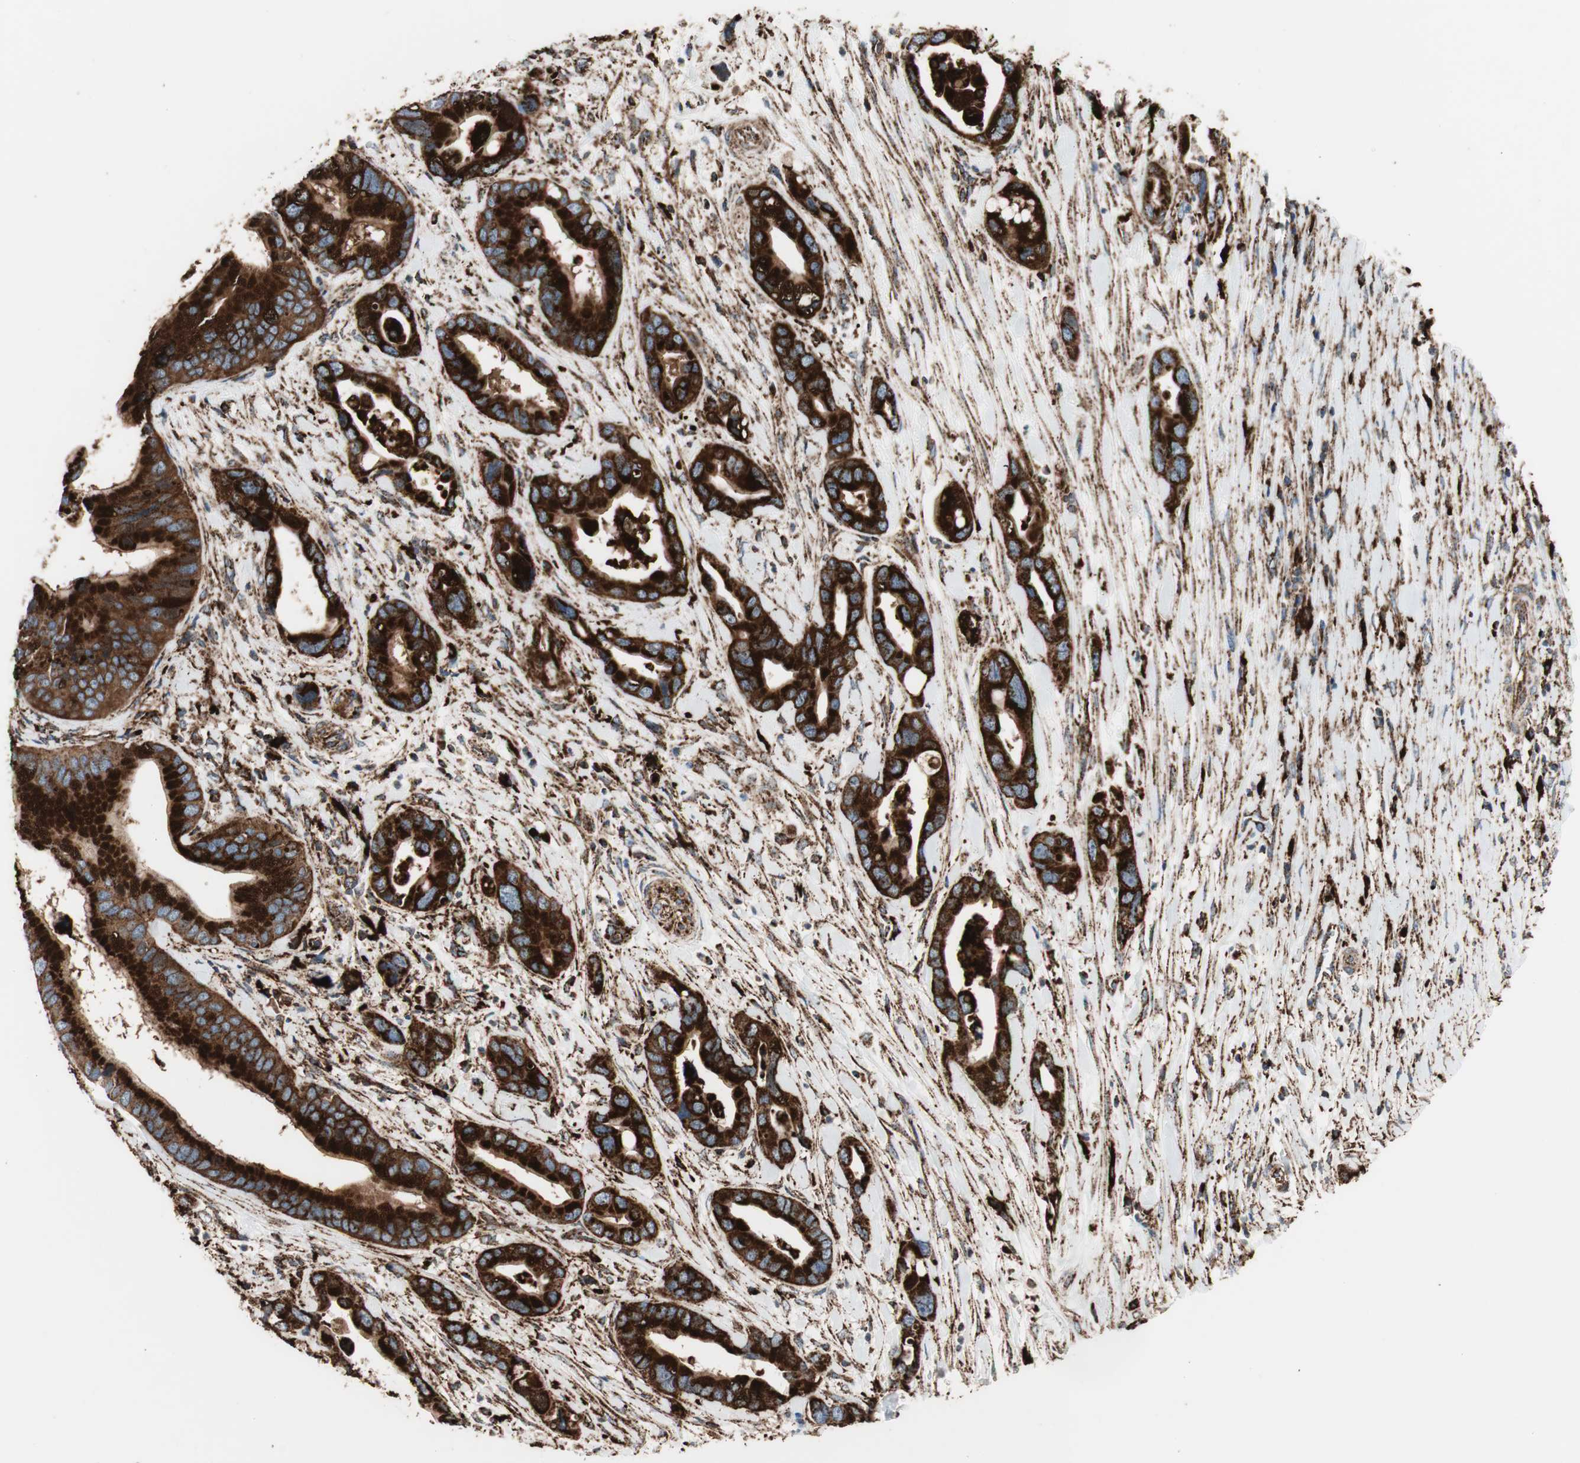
{"staining": {"intensity": "strong", "quantity": ">75%", "location": "cytoplasmic/membranous"}, "tissue": "pancreatic cancer", "cell_type": "Tumor cells", "image_type": "cancer", "snomed": [{"axis": "morphology", "description": "Adenocarcinoma, NOS"}, {"axis": "topography", "description": "Pancreas"}], "caption": "Human pancreatic adenocarcinoma stained with a brown dye shows strong cytoplasmic/membranous positive expression in about >75% of tumor cells.", "gene": "LAMP1", "patient": {"sex": "female", "age": 77}}